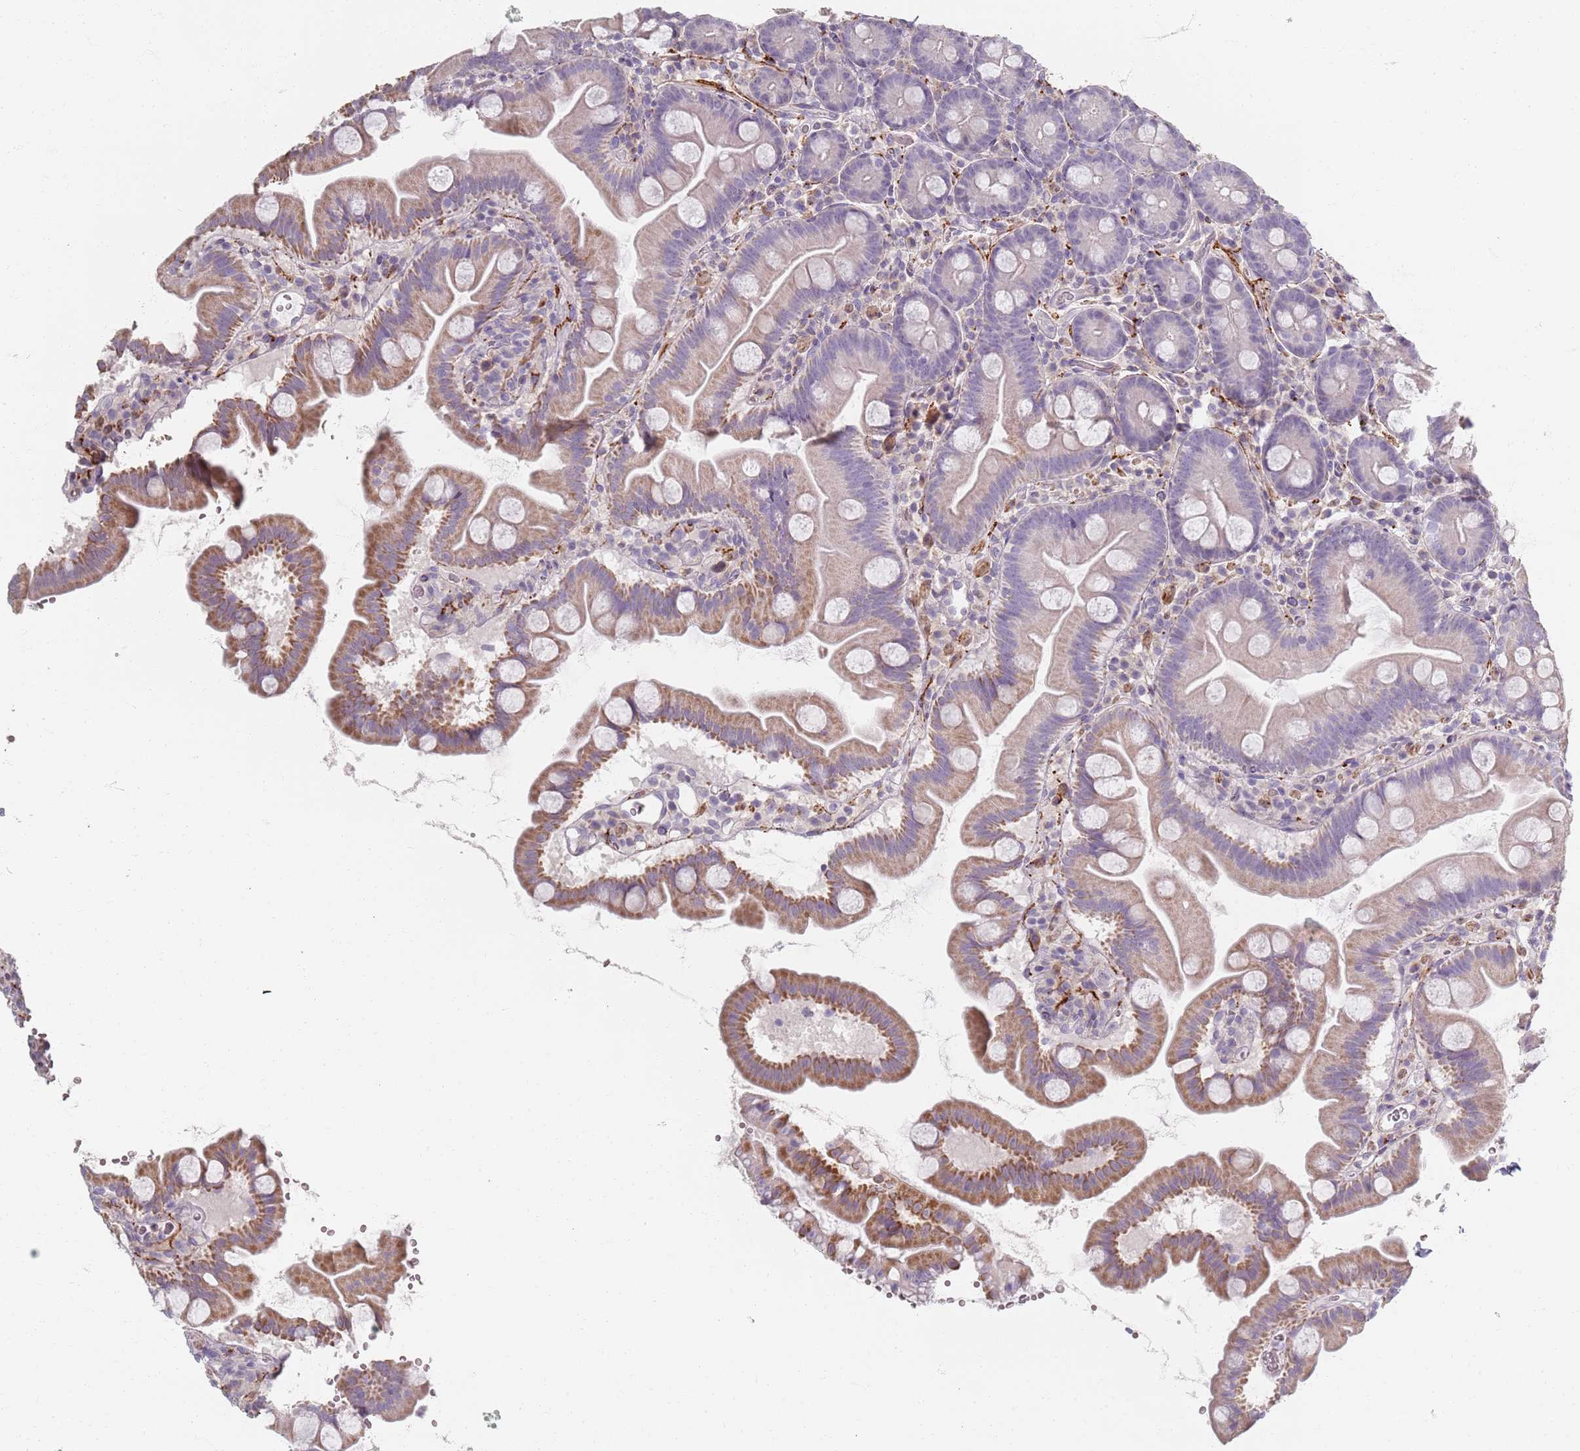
{"staining": {"intensity": "moderate", "quantity": "25%-75%", "location": "cytoplasmic/membranous"}, "tissue": "small intestine", "cell_type": "Glandular cells", "image_type": "normal", "snomed": [{"axis": "morphology", "description": "Normal tissue, NOS"}, {"axis": "topography", "description": "Small intestine"}], "caption": "Glandular cells show medium levels of moderate cytoplasmic/membranous positivity in approximately 25%-75% of cells in unremarkable small intestine. The protein of interest is stained brown, and the nuclei are stained in blue (DAB (3,3'-diaminobenzidine) IHC with brightfield microscopy, high magnification).", "gene": "SYNGR3", "patient": {"sex": "female", "age": 68}}